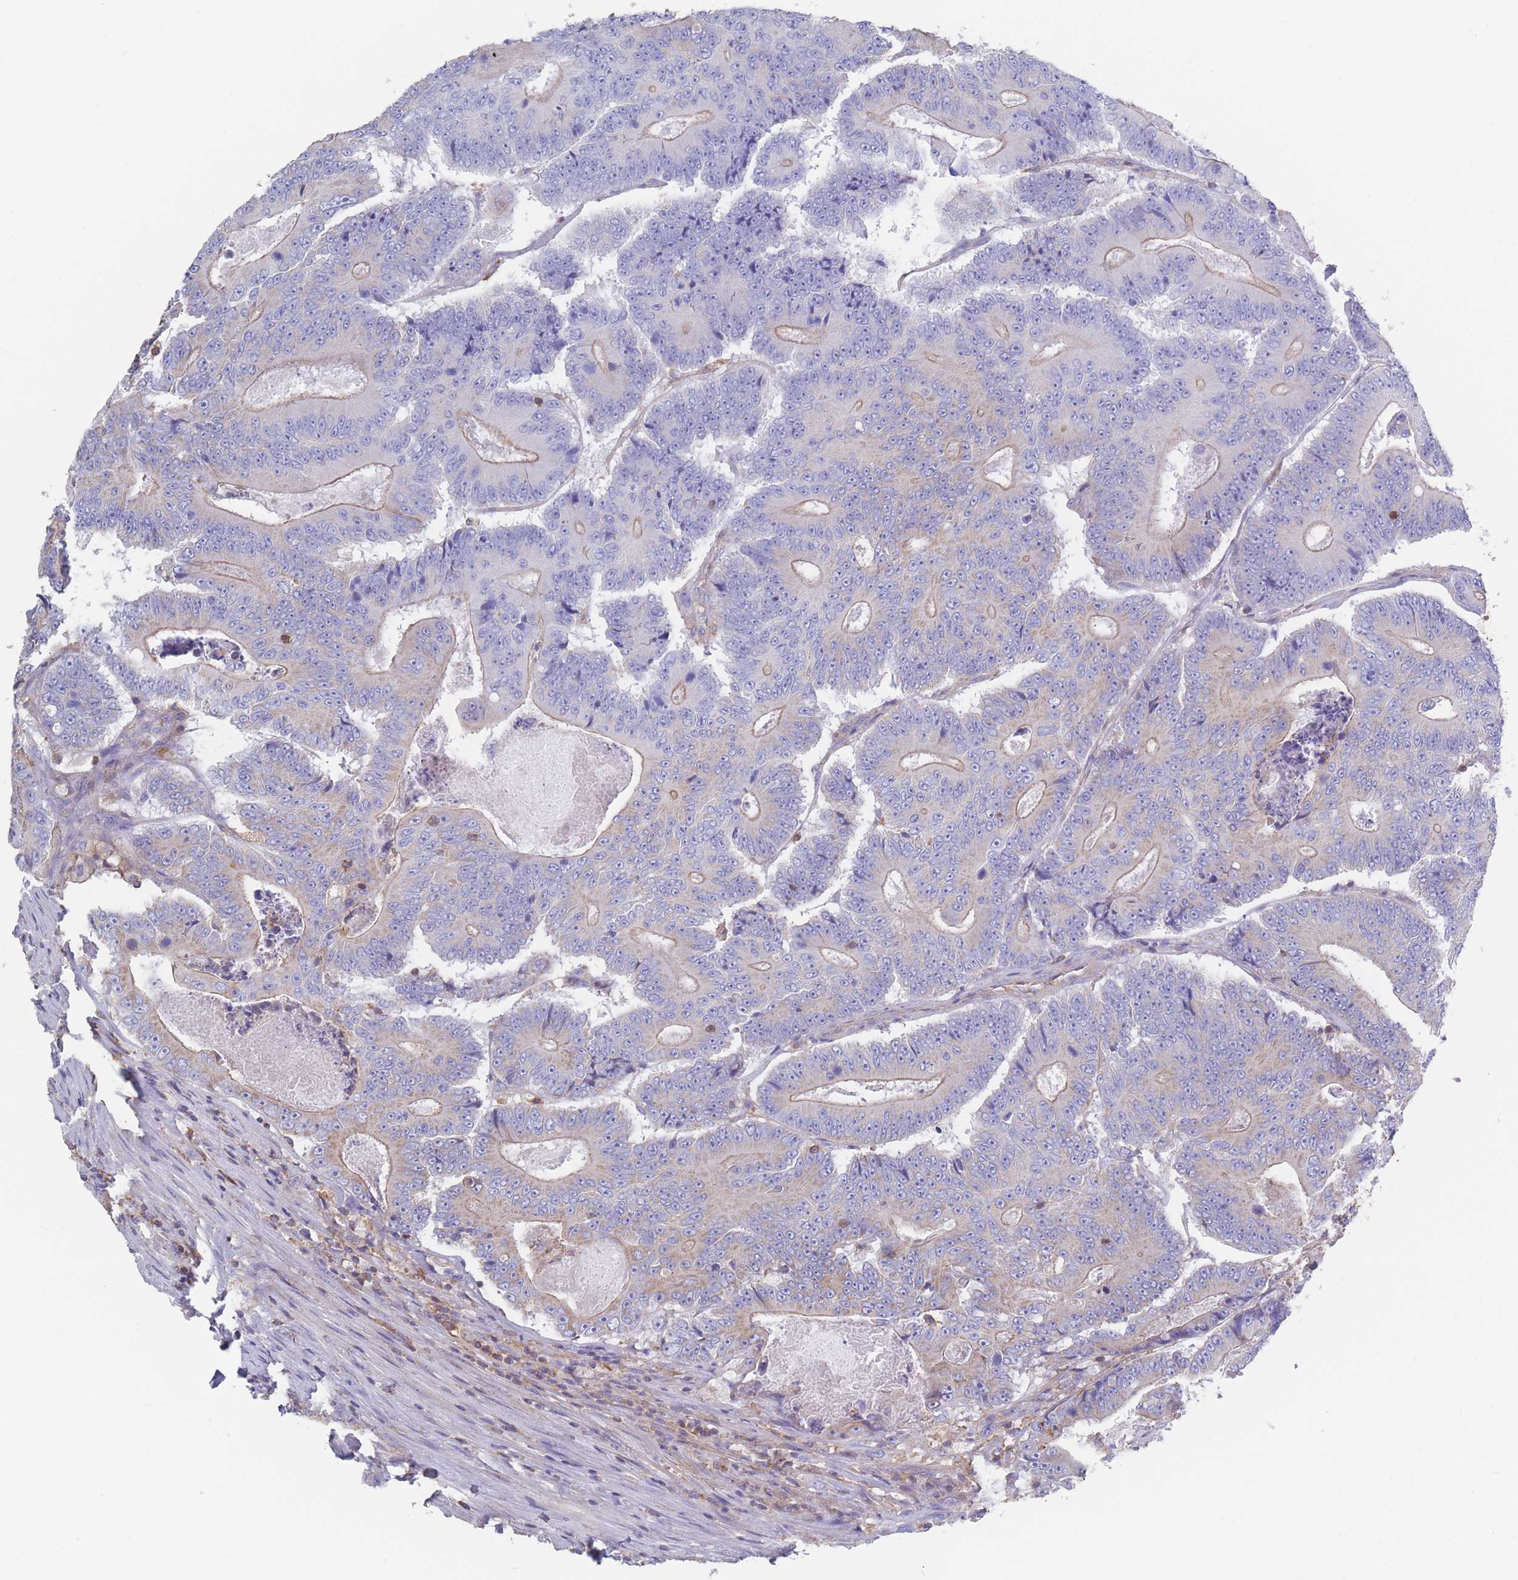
{"staining": {"intensity": "weak", "quantity": "25%-75%", "location": "cytoplasmic/membranous"}, "tissue": "colorectal cancer", "cell_type": "Tumor cells", "image_type": "cancer", "snomed": [{"axis": "morphology", "description": "Adenocarcinoma, NOS"}, {"axis": "topography", "description": "Colon"}], "caption": "Colorectal cancer (adenocarcinoma) was stained to show a protein in brown. There is low levels of weak cytoplasmic/membranous positivity in about 25%-75% of tumor cells.", "gene": "ADH1A", "patient": {"sex": "male", "age": 83}}